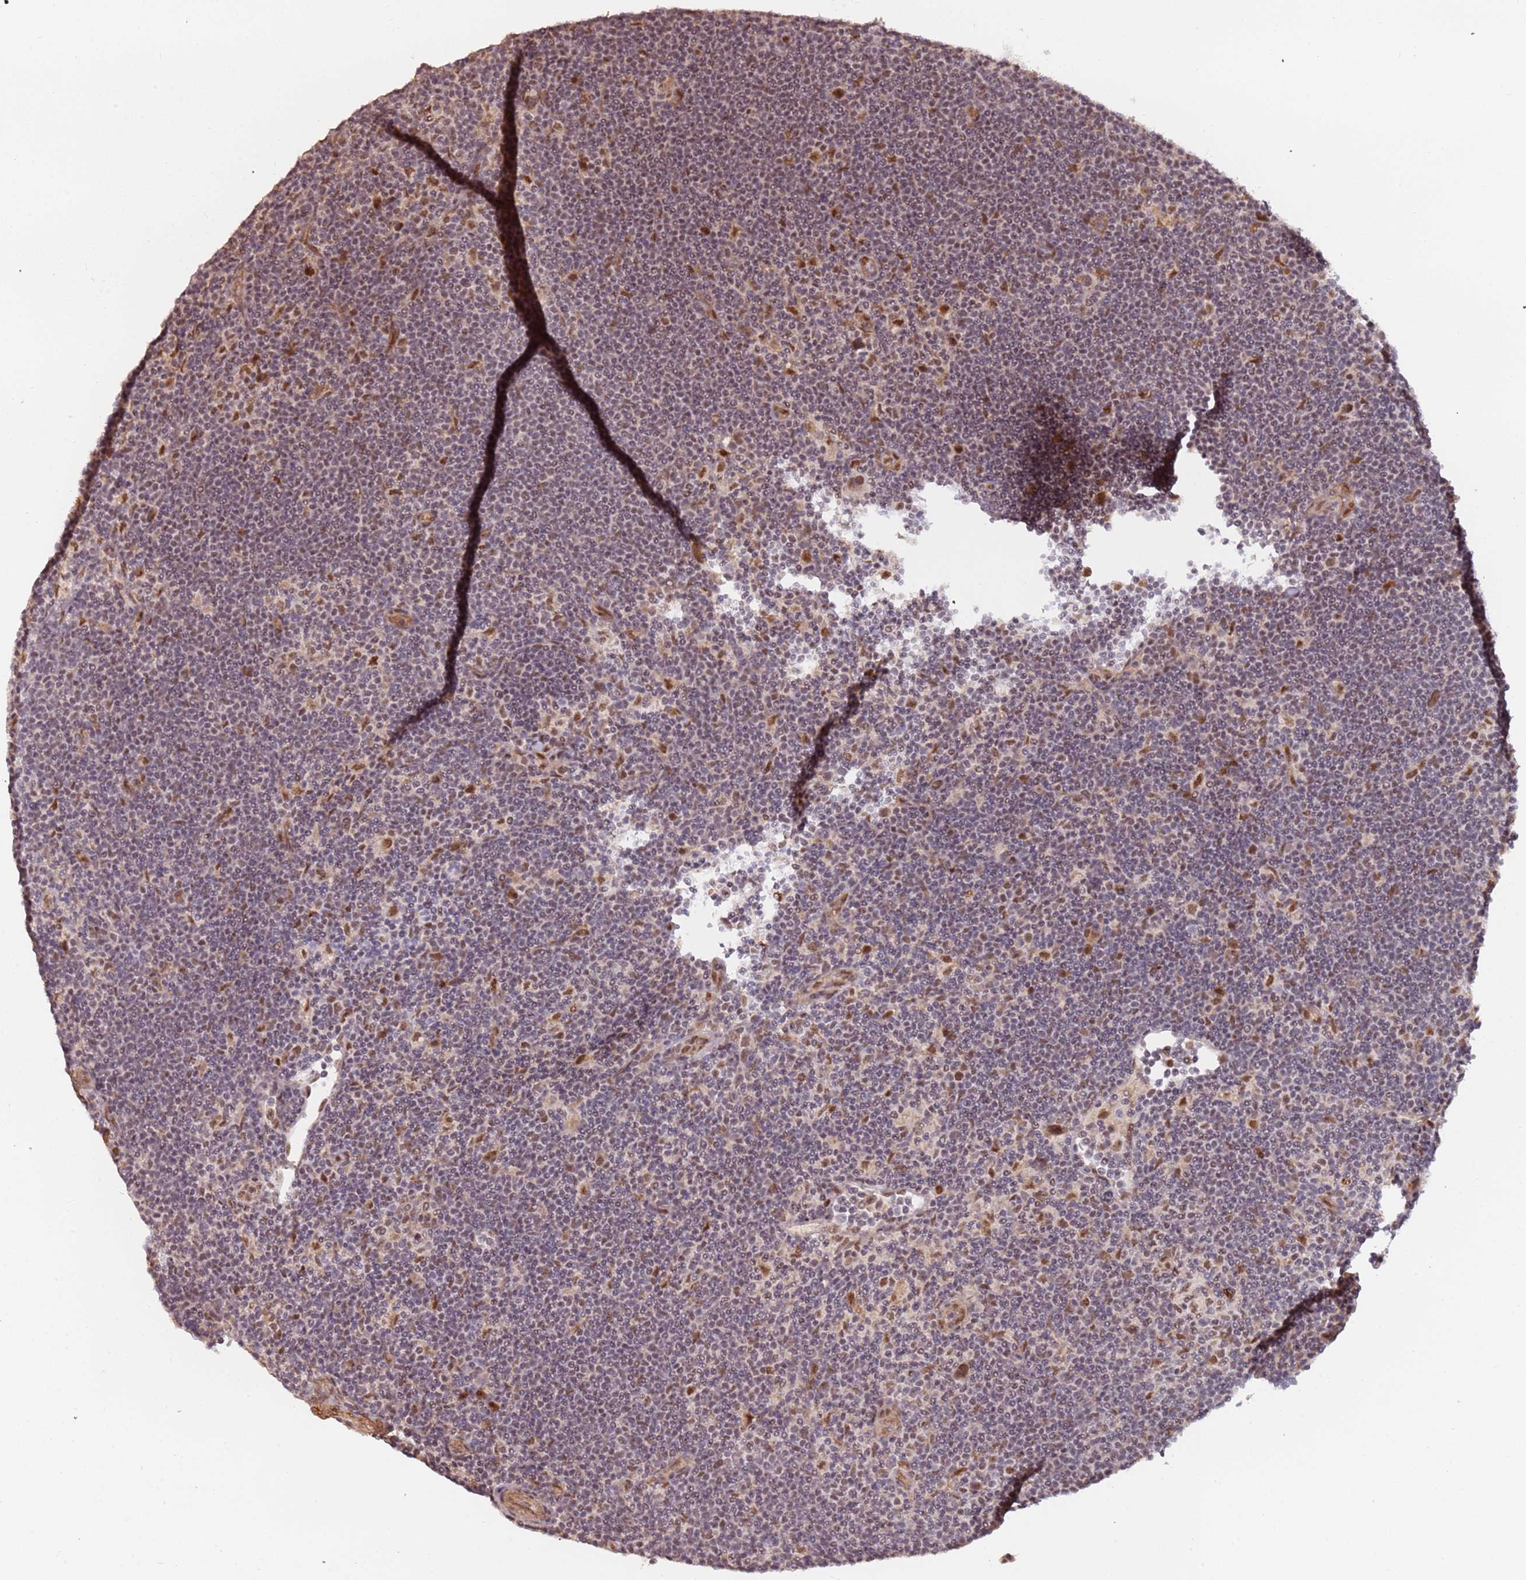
{"staining": {"intensity": "moderate", "quantity": "25%-75%", "location": "nuclear"}, "tissue": "lymphoma", "cell_type": "Tumor cells", "image_type": "cancer", "snomed": [{"axis": "morphology", "description": "Hodgkin's disease, NOS"}, {"axis": "topography", "description": "Lymph node"}], "caption": "Protein staining exhibits moderate nuclear positivity in approximately 25%-75% of tumor cells in lymphoma.", "gene": "POLR3H", "patient": {"sex": "female", "age": 57}}